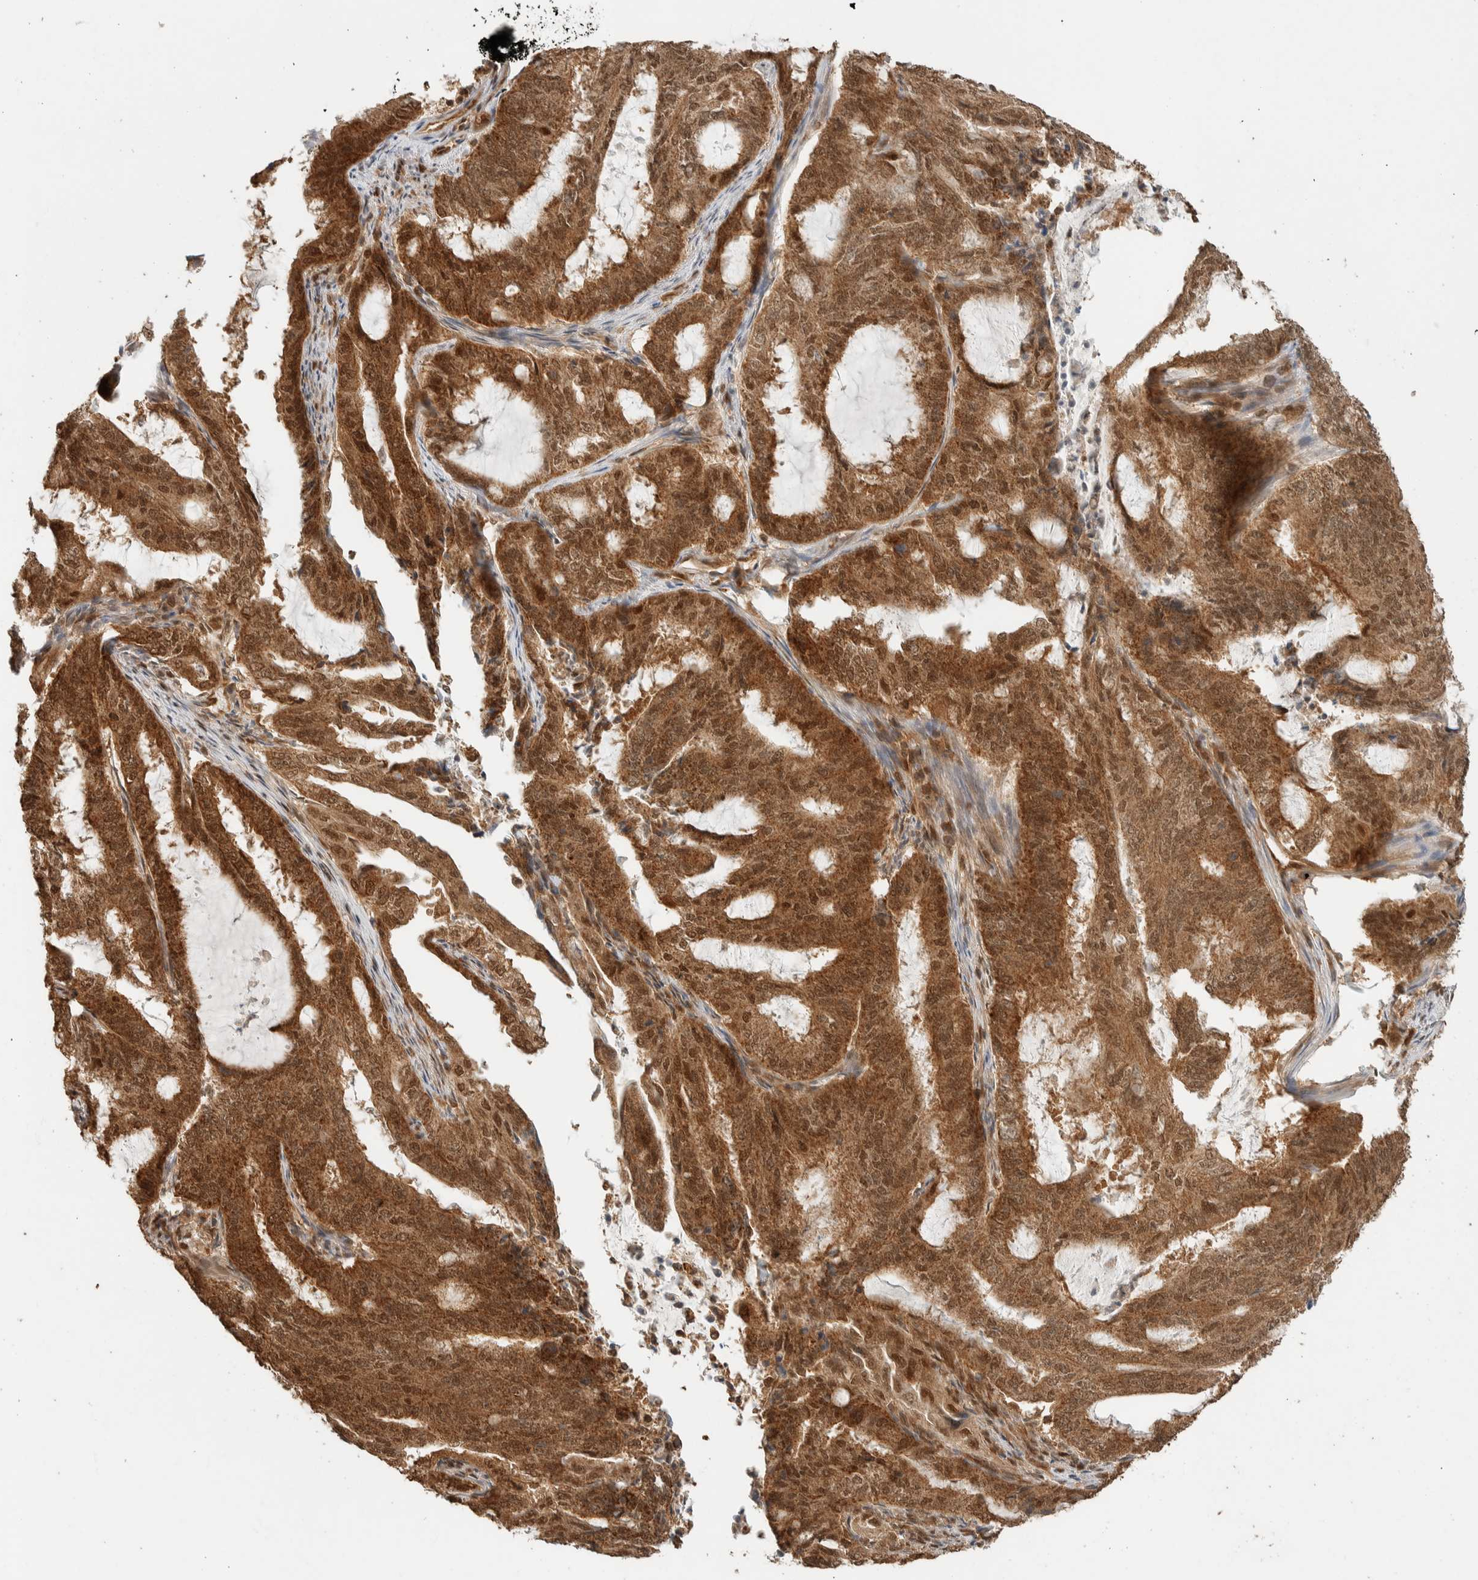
{"staining": {"intensity": "strong", "quantity": ">75%", "location": "cytoplasmic/membranous,nuclear"}, "tissue": "endometrial cancer", "cell_type": "Tumor cells", "image_type": "cancer", "snomed": [{"axis": "morphology", "description": "Adenocarcinoma, NOS"}, {"axis": "topography", "description": "Endometrium"}], "caption": "Endometrial cancer stained for a protein displays strong cytoplasmic/membranous and nuclear positivity in tumor cells. (Stains: DAB in brown, nuclei in blue, Microscopy: brightfield microscopy at high magnification).", "gene": "ZBTB2", "patient": {"sex": "female", "age": 51}}